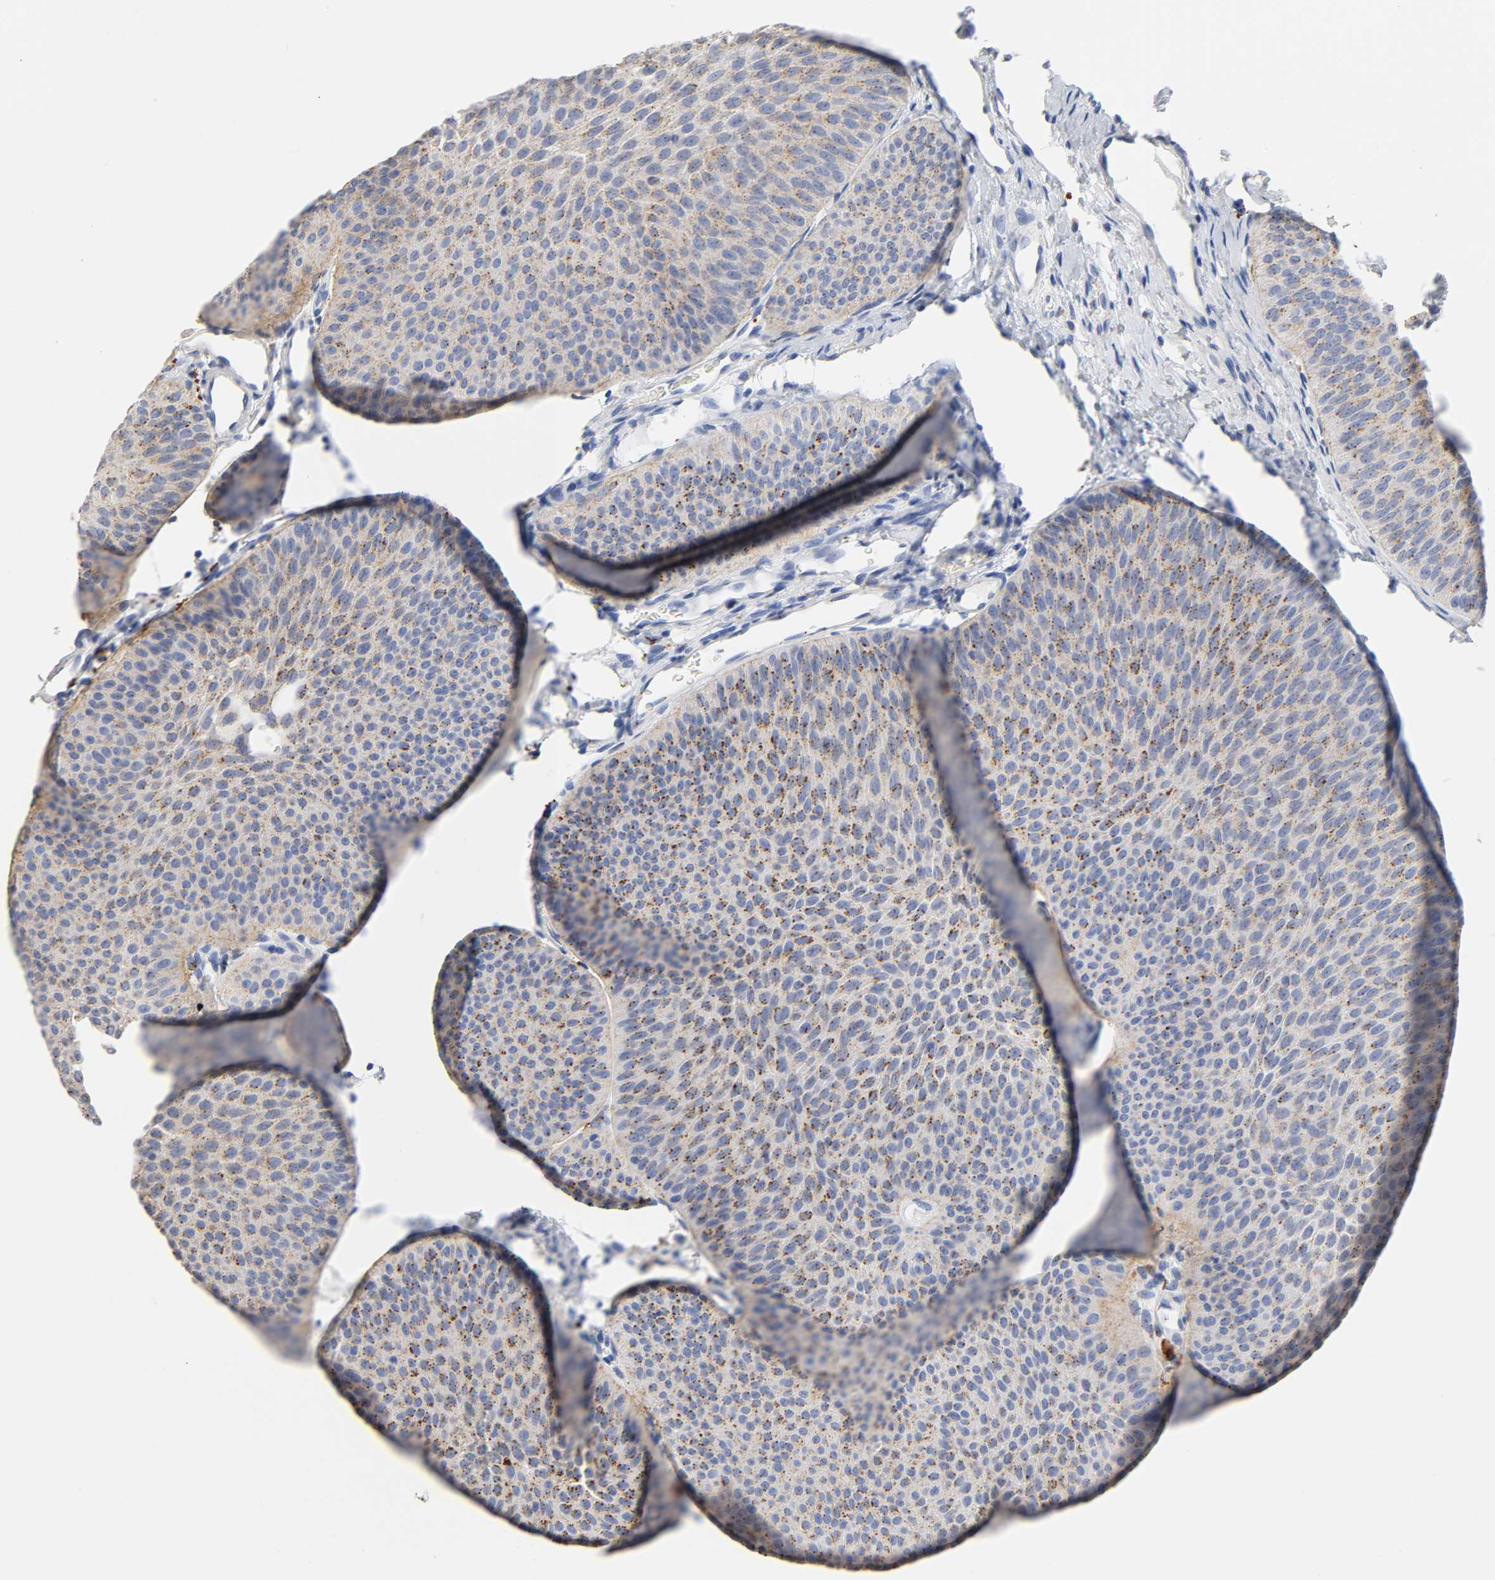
{"staining": {"intensity": "moderate", "quantity": ">75%", "location": "cytoplasmic/membranous"}, "tissue": "urothelial cancer", "cell_type": "Tumor cells", "image_type": "cancer", "snomed": [{"axis": "morphology", "description": "Urothelial carcinoma, Low grade"}, {"axis": "topography", "description": "Urinary bladder"}], "caption": "IHC photomicrograph of neoplastic tissue: human urothelial carcinoma (low-grade) stained using IHC reveals medium levels of moderate protein expression localized specifically in the cytoplasmic/membranous of tumor cells, appearing as a cytoplasmic/membranous brown color.", "gene": "PLP1", "patient": {"sex": "female", "age": 60}}